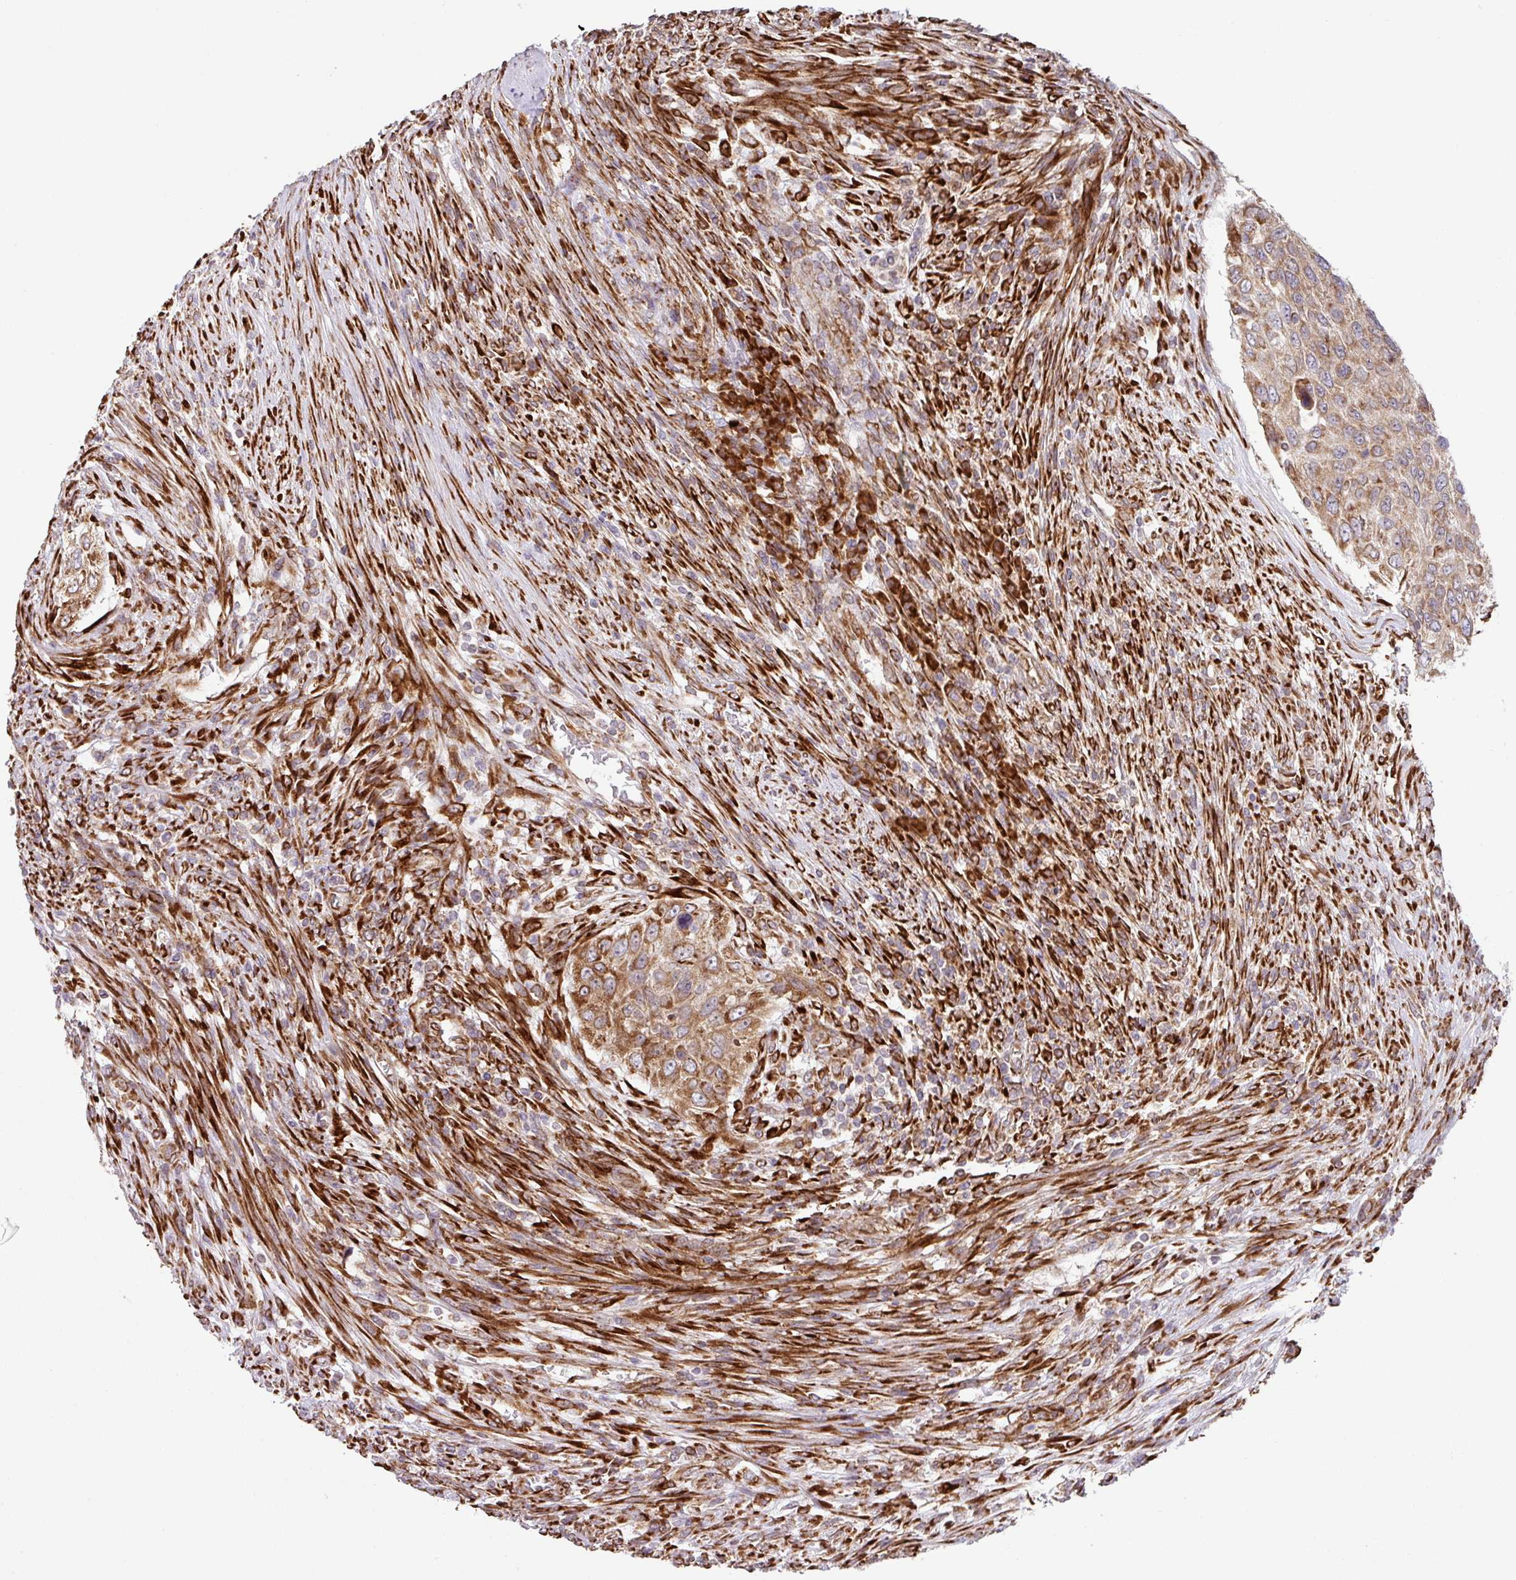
{"staining": {"intensity": "moderate", "quantity": ">75%", "location": "cytoplasmic/membranous"}, "tissue": "urothelial cancer", "cell_type": "Tumor cells", "image_type": "cancer", "snomed": [{"axis": "morphology", "description": "Urothelial carcinoma, High grade"}, {"axis": "topography", "description": "Urinary bladder"}], "caption": "A histopathology image of human urothelial carcinoma (high-grade) stained for a protein demonstrates moderate cytoplasmic/membranous brown staining in tumor cells.", "gene": "SLC39A7", "patient": {"sex": "female", "age": 60}}